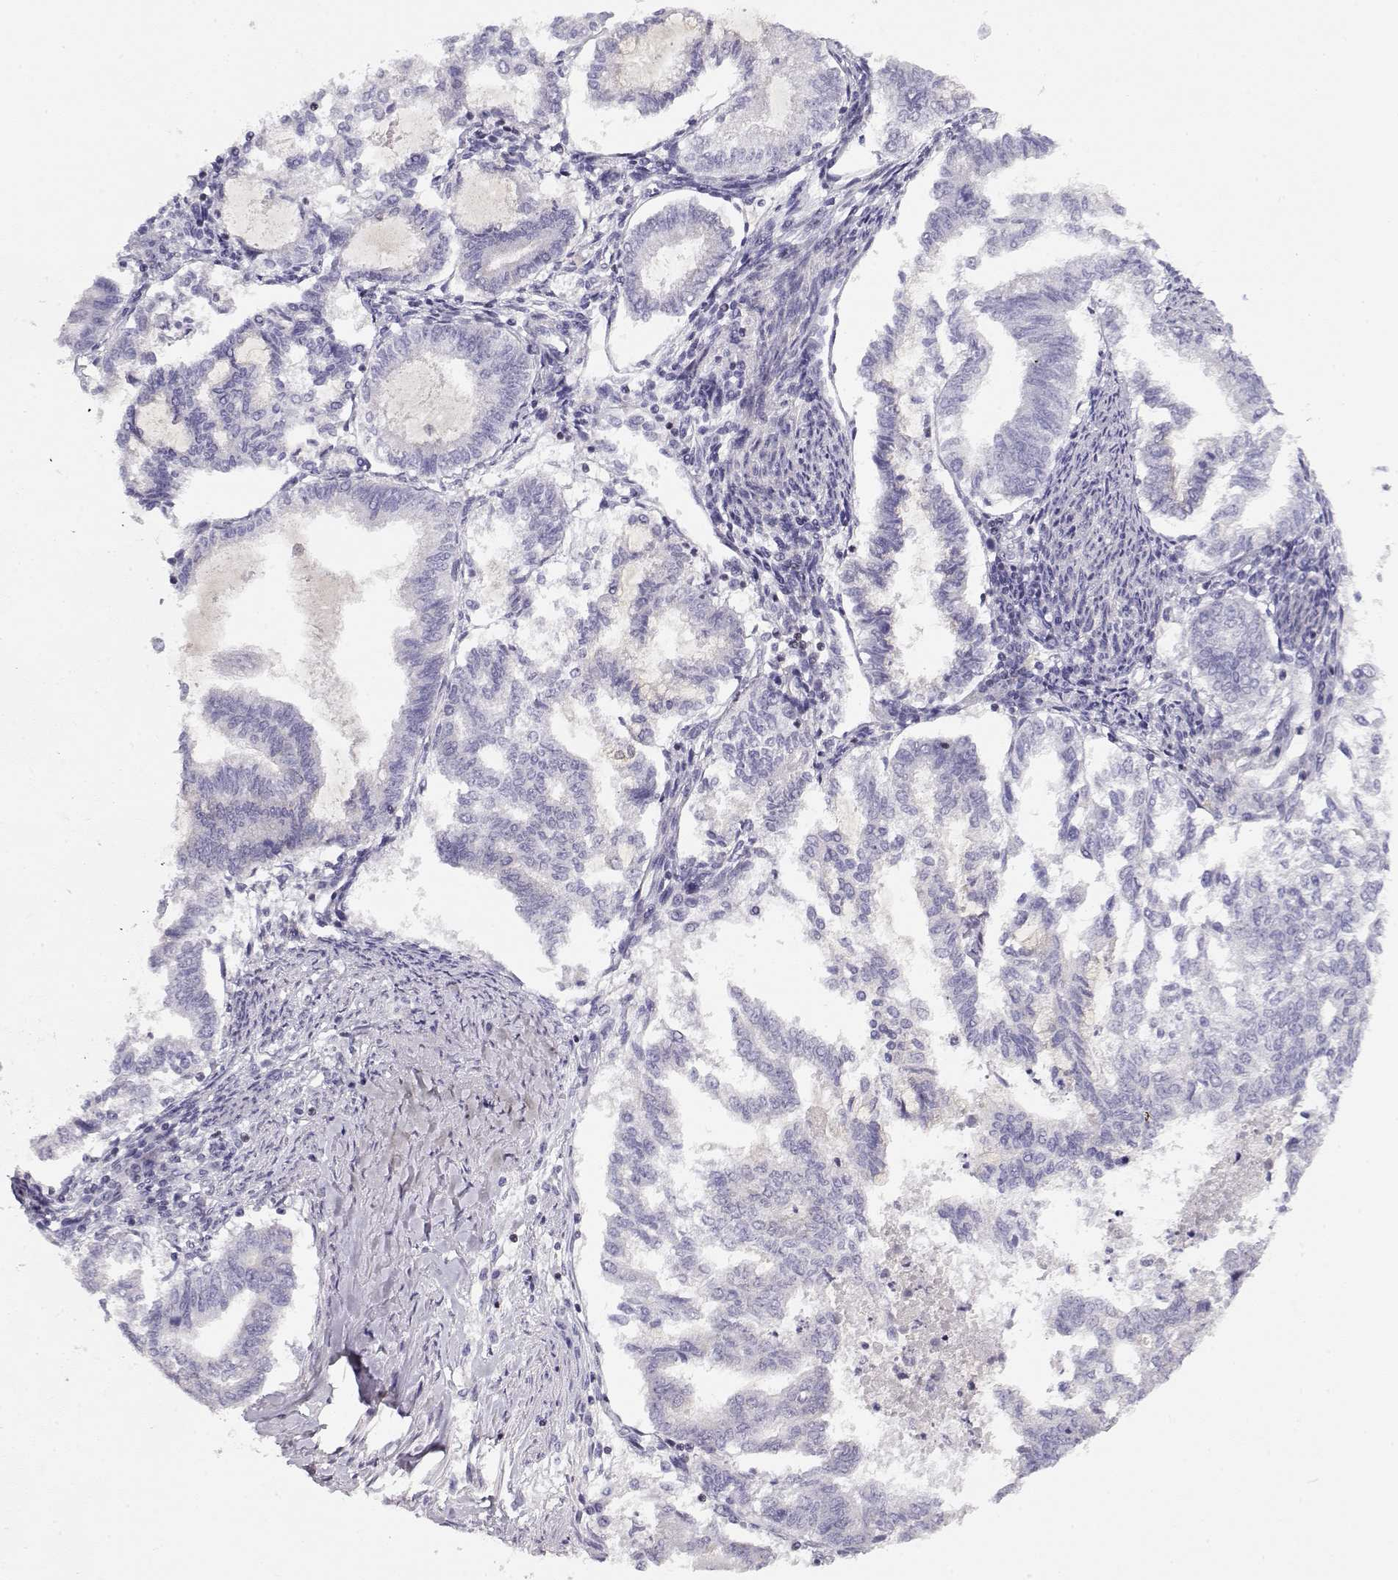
{"staining": {"intensity": "negative", "quantity": "none", "location": "none"}, "tissue": "endometrial cancer", "cell_type": "Tumor cells", "image_type": "cancer", "snomed": [{"axis": "morphology", "description": "Adenocarcinoma, NOS"}, {"axis": "topography", "description": "Endometrium"}], "caption": "This image is of endometrial cancer (adenocarcinoma) stained with immunohistochemistry to label a protein in brown with the nuclei are counter-stained blue. There is no expression in tumor cells.", "gene": "CRX", "patient": {"sex": "female", "age": 79}}